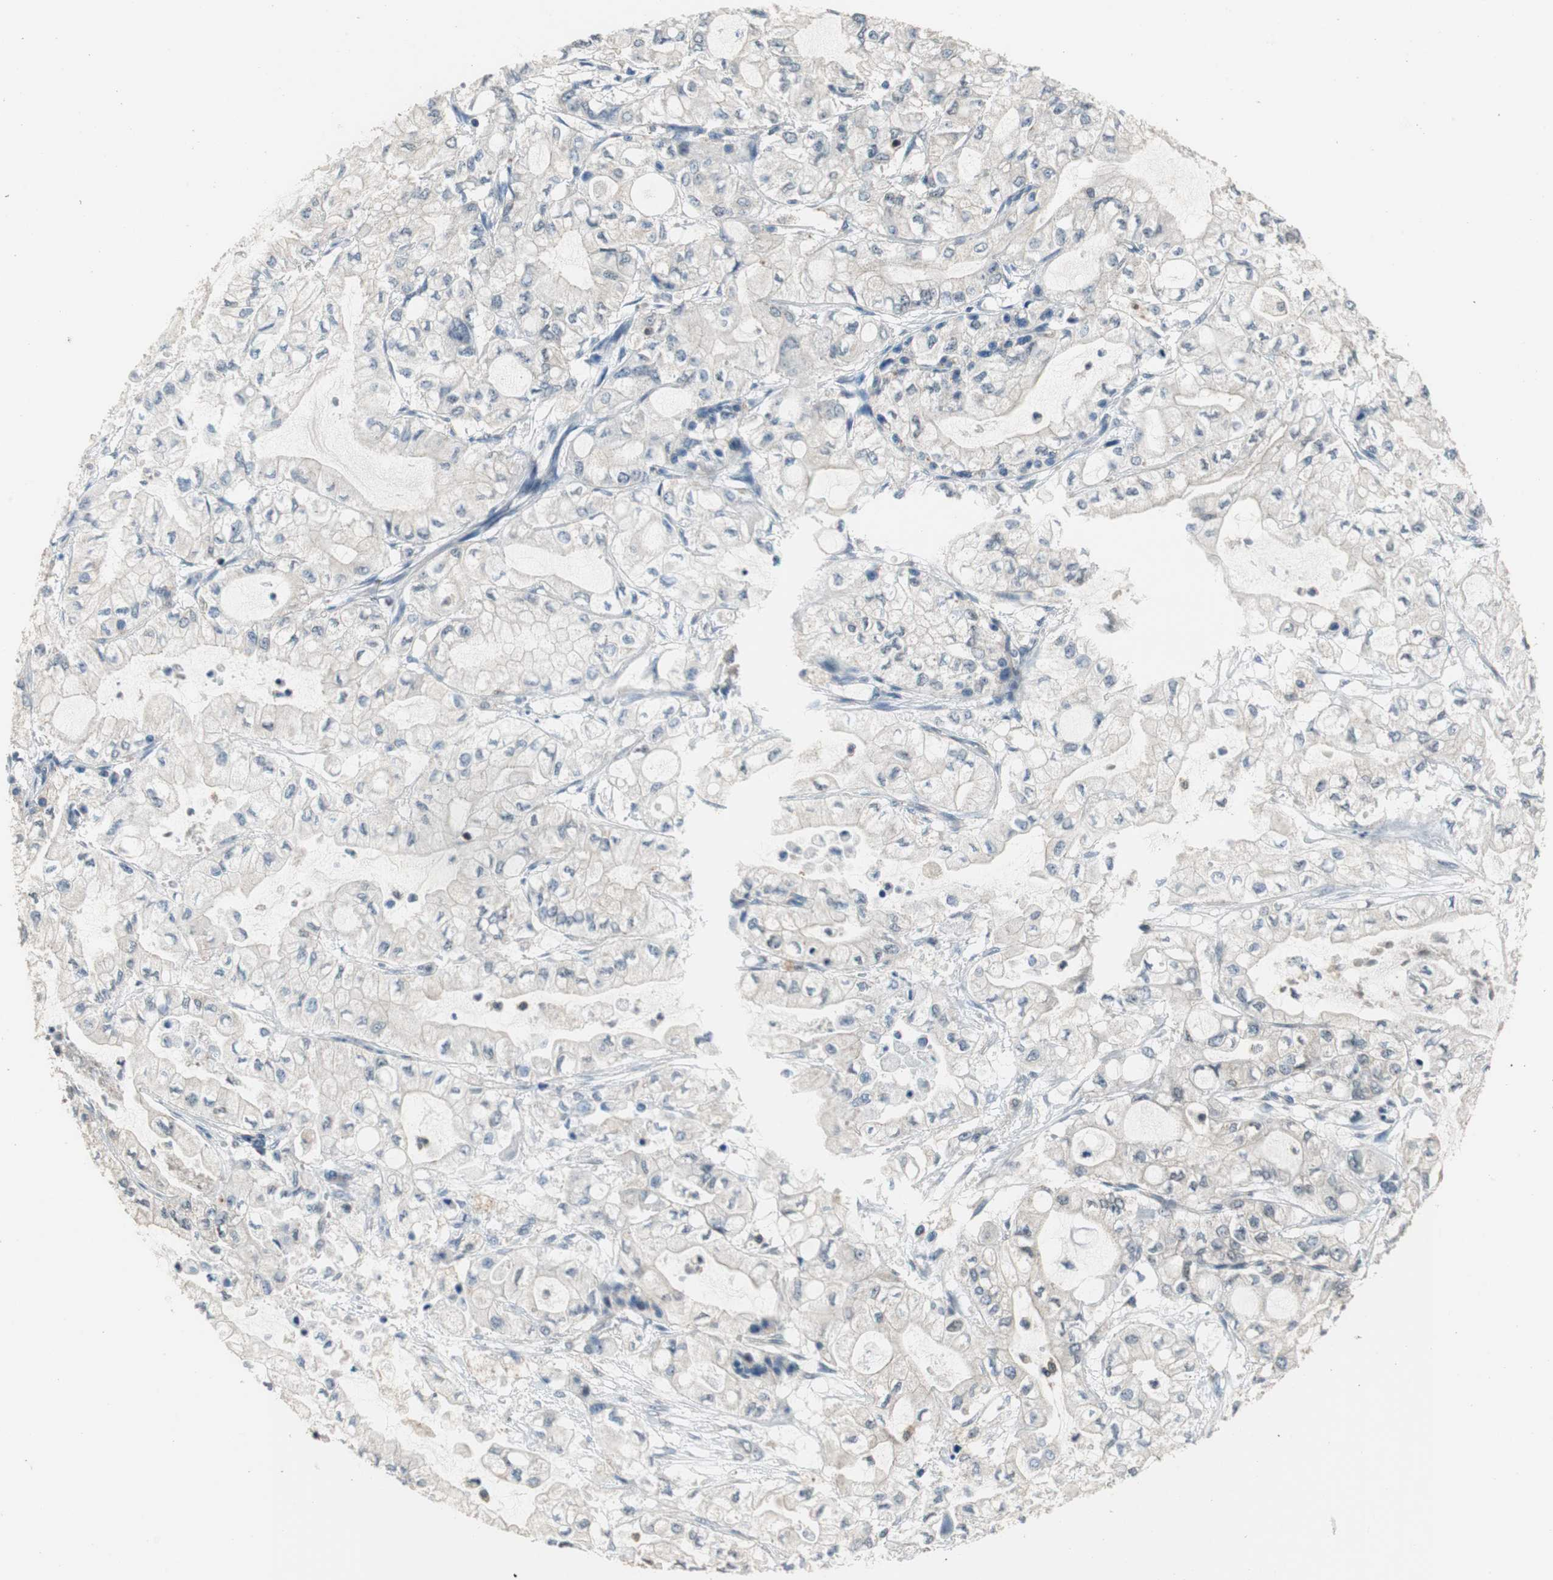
{"staining": {"intensity": "negative", "quantity": "none", "location": "none"}, "tissue": "pancreatic cancer", "cell_type": "Tumor cells", "image_type": "cancer", "snomed": [{"axis": "morphology", "description": "Adenocarcinoma, NOS"}, {"axis": "topography", "description": "Pancreas"}], "caption": "Immunohistochemistry photomicrograph of adenocarcinoma (pancreatic) stained for a protein (brown), which displays no expression in tumor cells.", "gene": "GSDMD", "patient": {"sex": "male", "age": 79}}